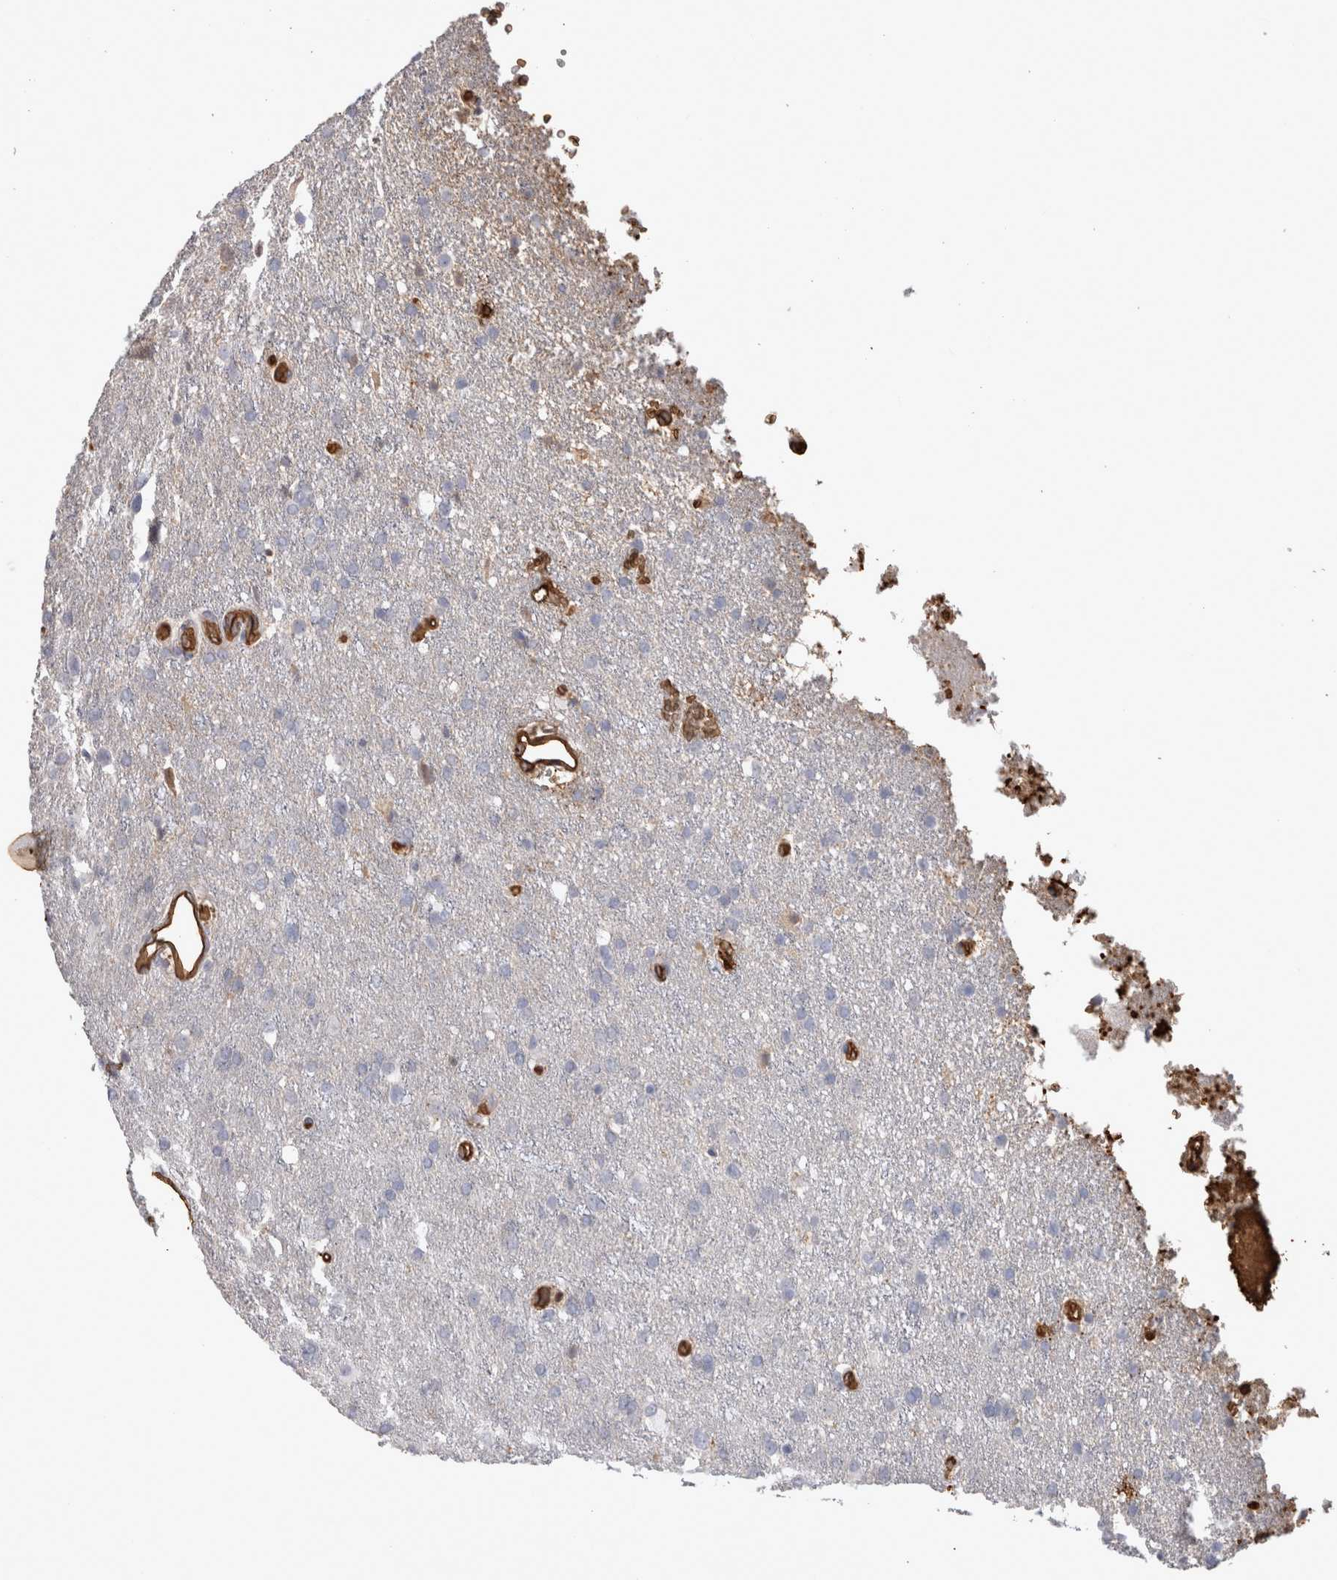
{"staining": {"intensity": "negative", "quantity": "none", "location": "none"}, "tissue": "glioma", "cell_type": "Tumor cells", "image_type": "cancer", "snomed": [{"axis": "morphology", "description": "Glioma, malignant, High grade"}, {"axis": "topography", "description": "Brain"}], "caption": "IHC photomicrograph of neoplastic tissue: human malignant glioma (high-grade) stained with DAB displays no significant protein expression in tumor cells. (DAB (3,3'-diaminobenzidine) IHC with hematoxylin counter stain).", "gene": "IL17RC", "patient": {"sex": "female", "age": 58}}